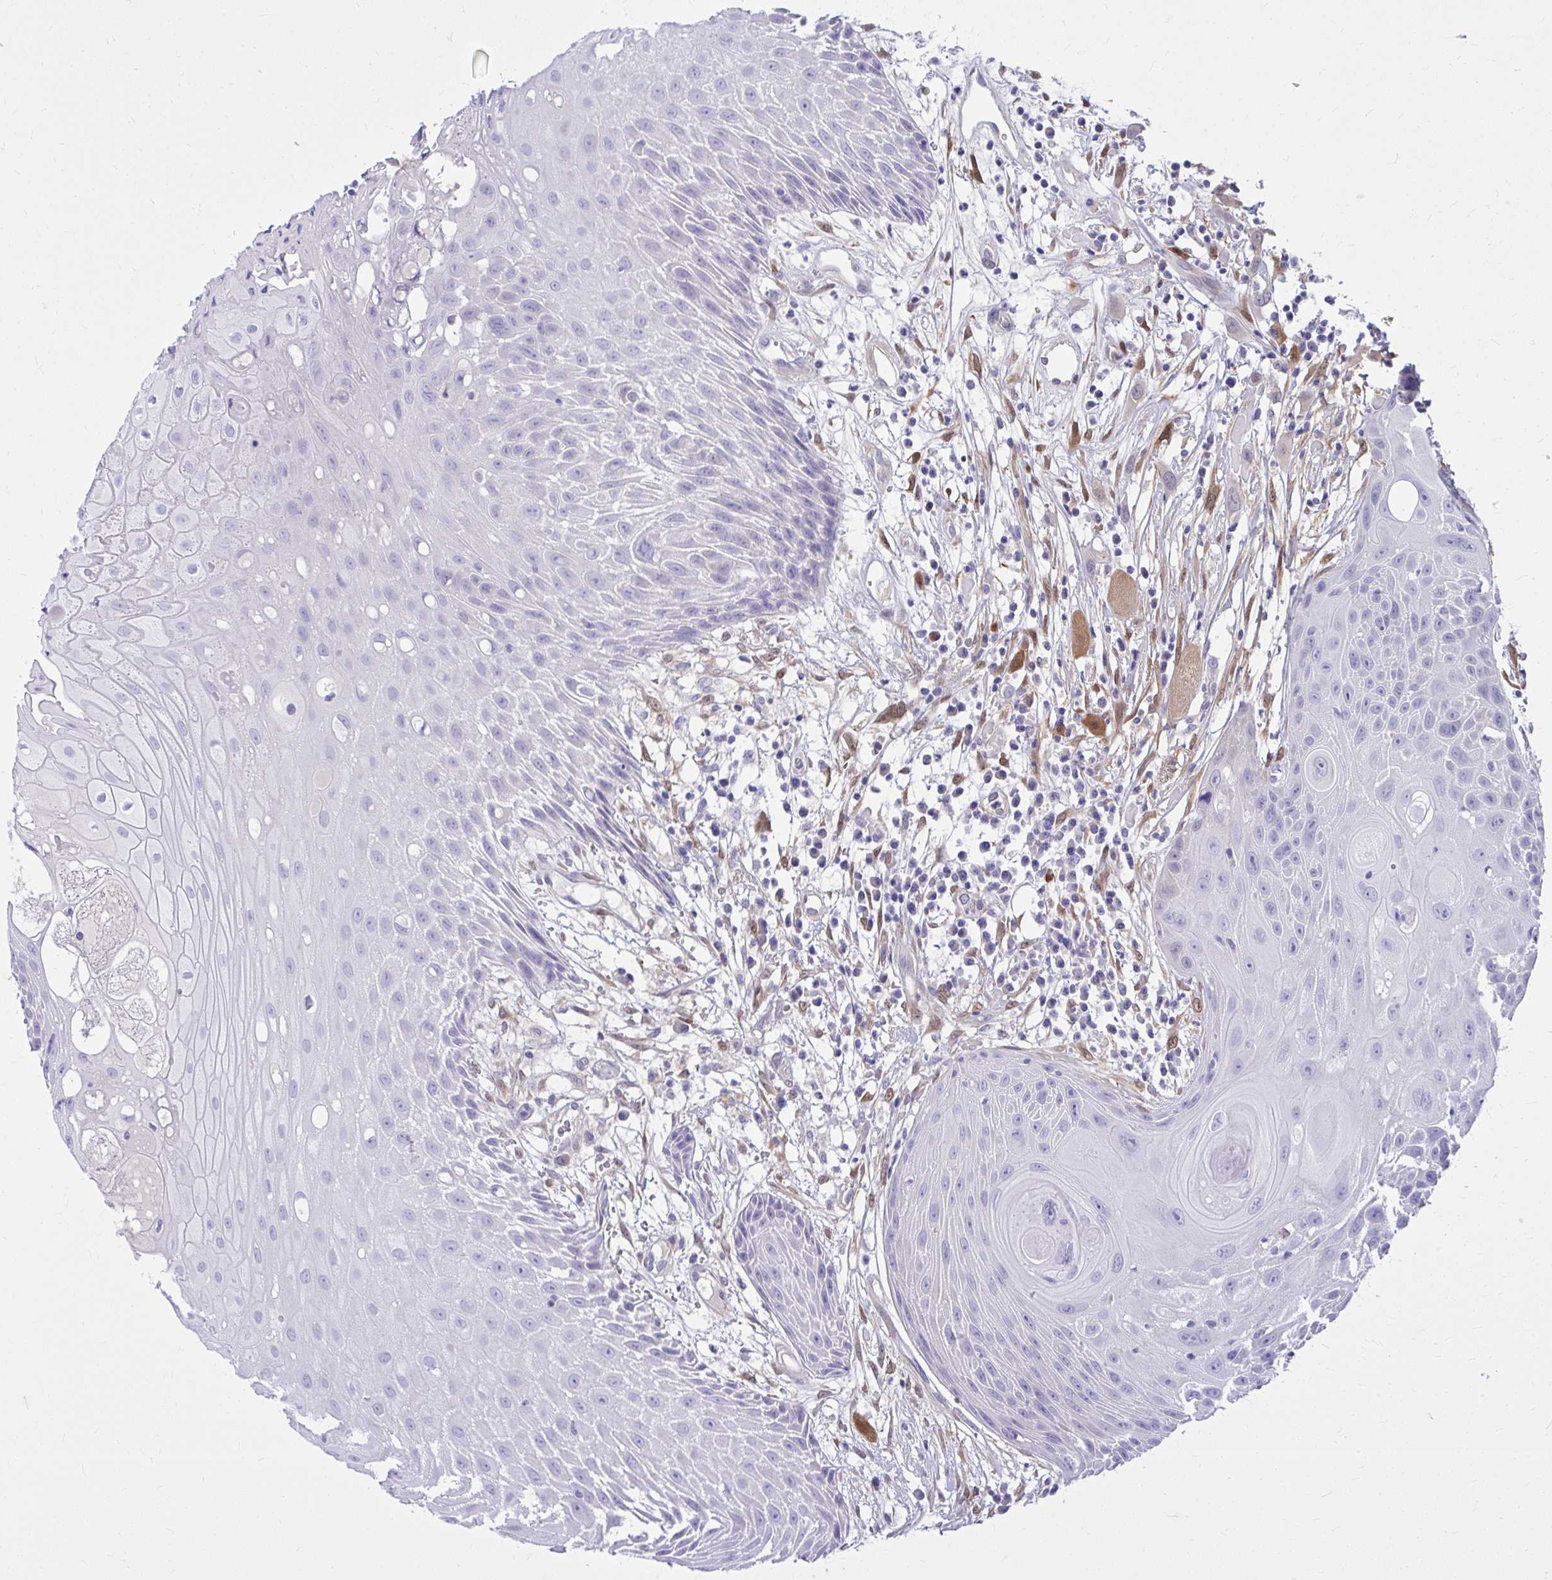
{"staining": {"intensity": "negative", "quantity": "none", "location": "none"}, "tissue": "head and neck cancer", "cell_type": "Tumor cells", "image_type": "cancer", "snomed": [{"axis": "morphology", "description": "Squamous cell carcinoma, NOS"}, {"axis": "topography", "description": "Head-Neck"}], "caption": "This is an immunohistochemistry image of head and neck cancer. There is no expression in tumor cells.", "gene": "NNMT", "patient": {"sex": "female", "age": 73}}